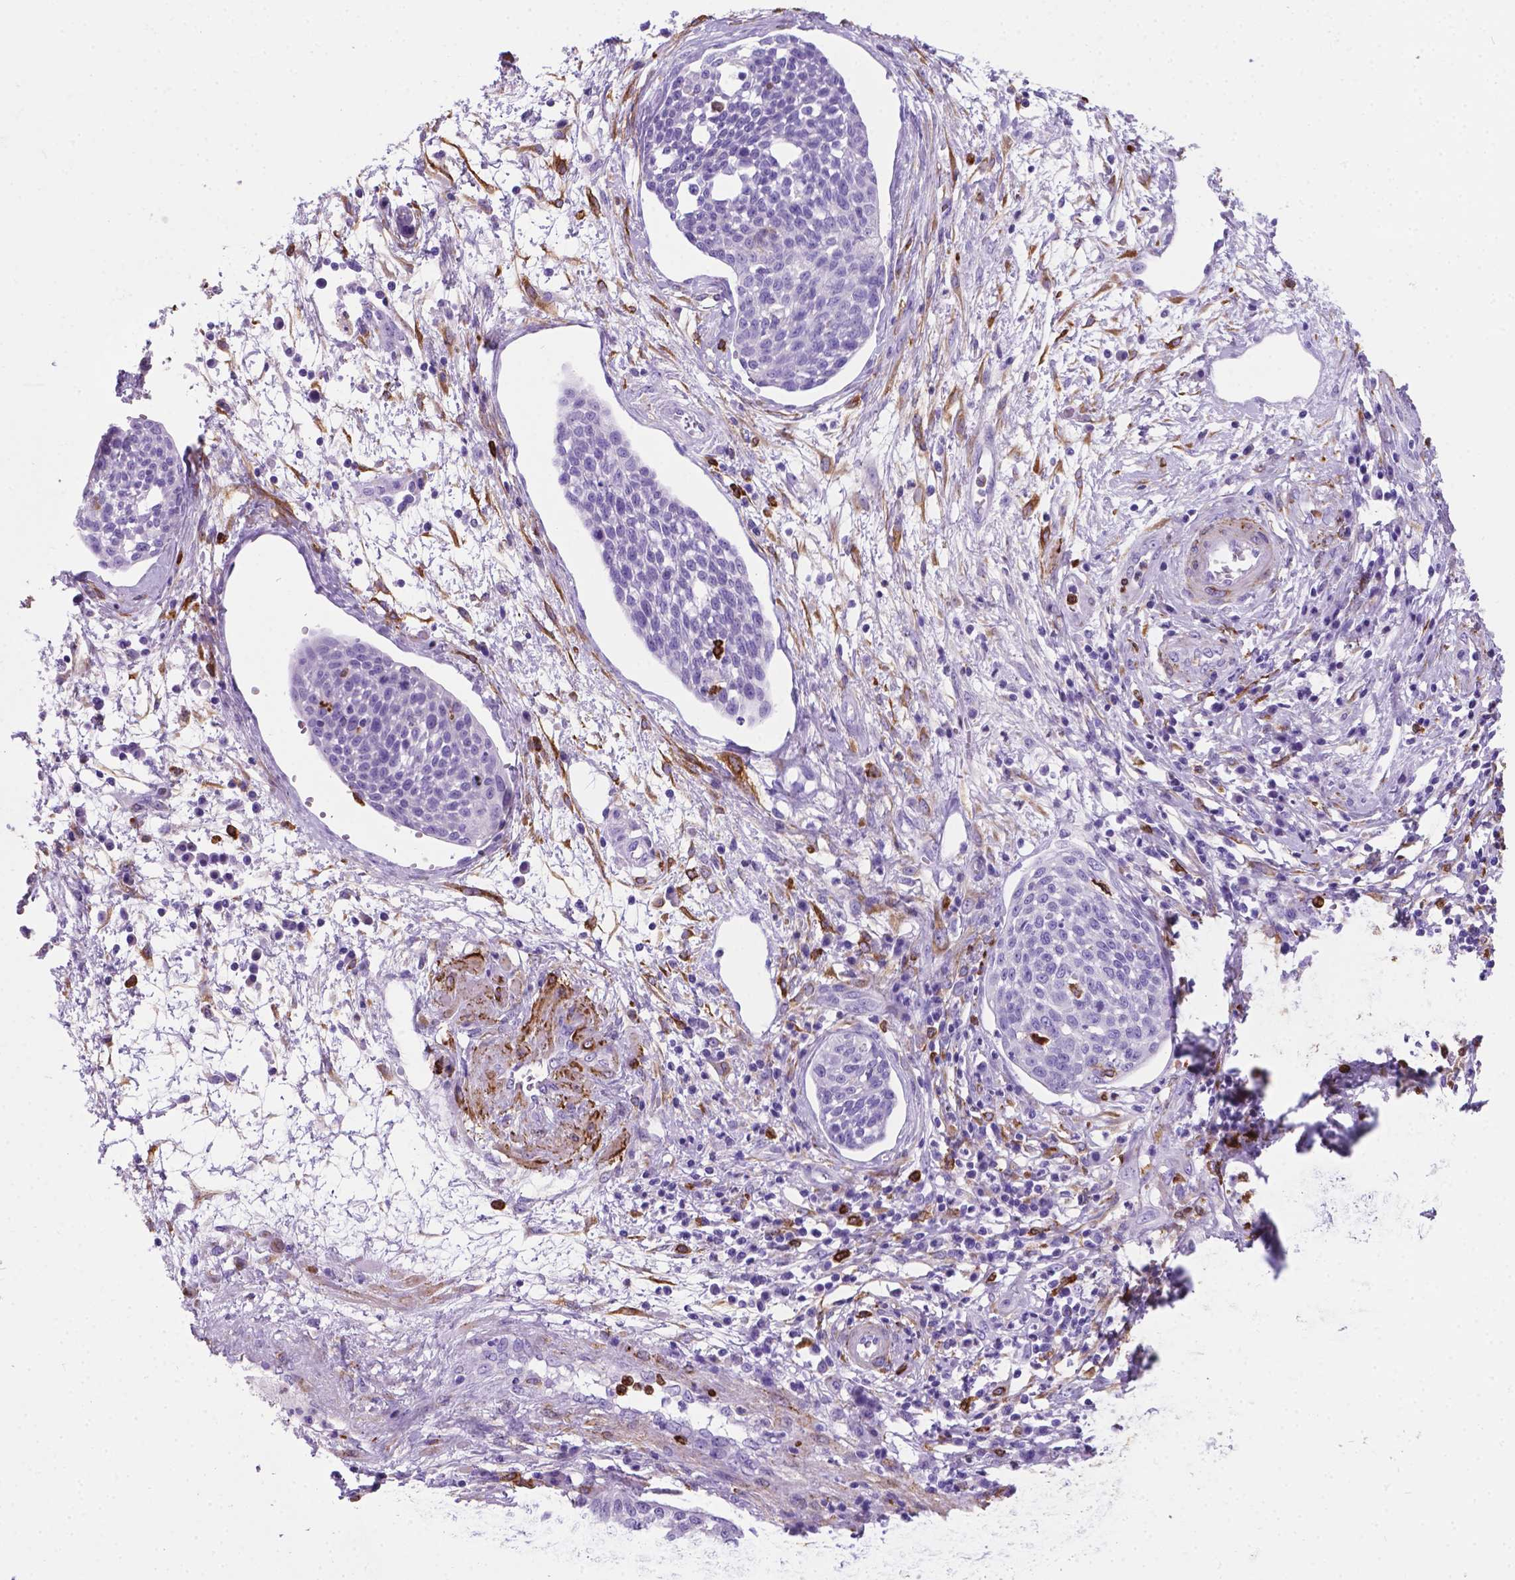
{"staining": {"intensity": "negative", "quantity": "none", "location": "none"}, "tissue": "cervical cancer", "cell_type": "Tumor cells", "image_type": "cancer", "snomed": [{"axis": "morphology", "description": "Squamous cell carcinoma, NOS"}, {"axis": "topography", "description": "Cervix"}], "caption": "This histopathology image is of cervical cancer stained with IHC to label a protein in brown with the nuclei are counter-stained blue. There is no staining in tumor cells. (Immunohistochemistry (ihc), brightfield microscopy, high magnification).", "gene": "MACF1", "patient": {"sex": "female", "age": 34}}